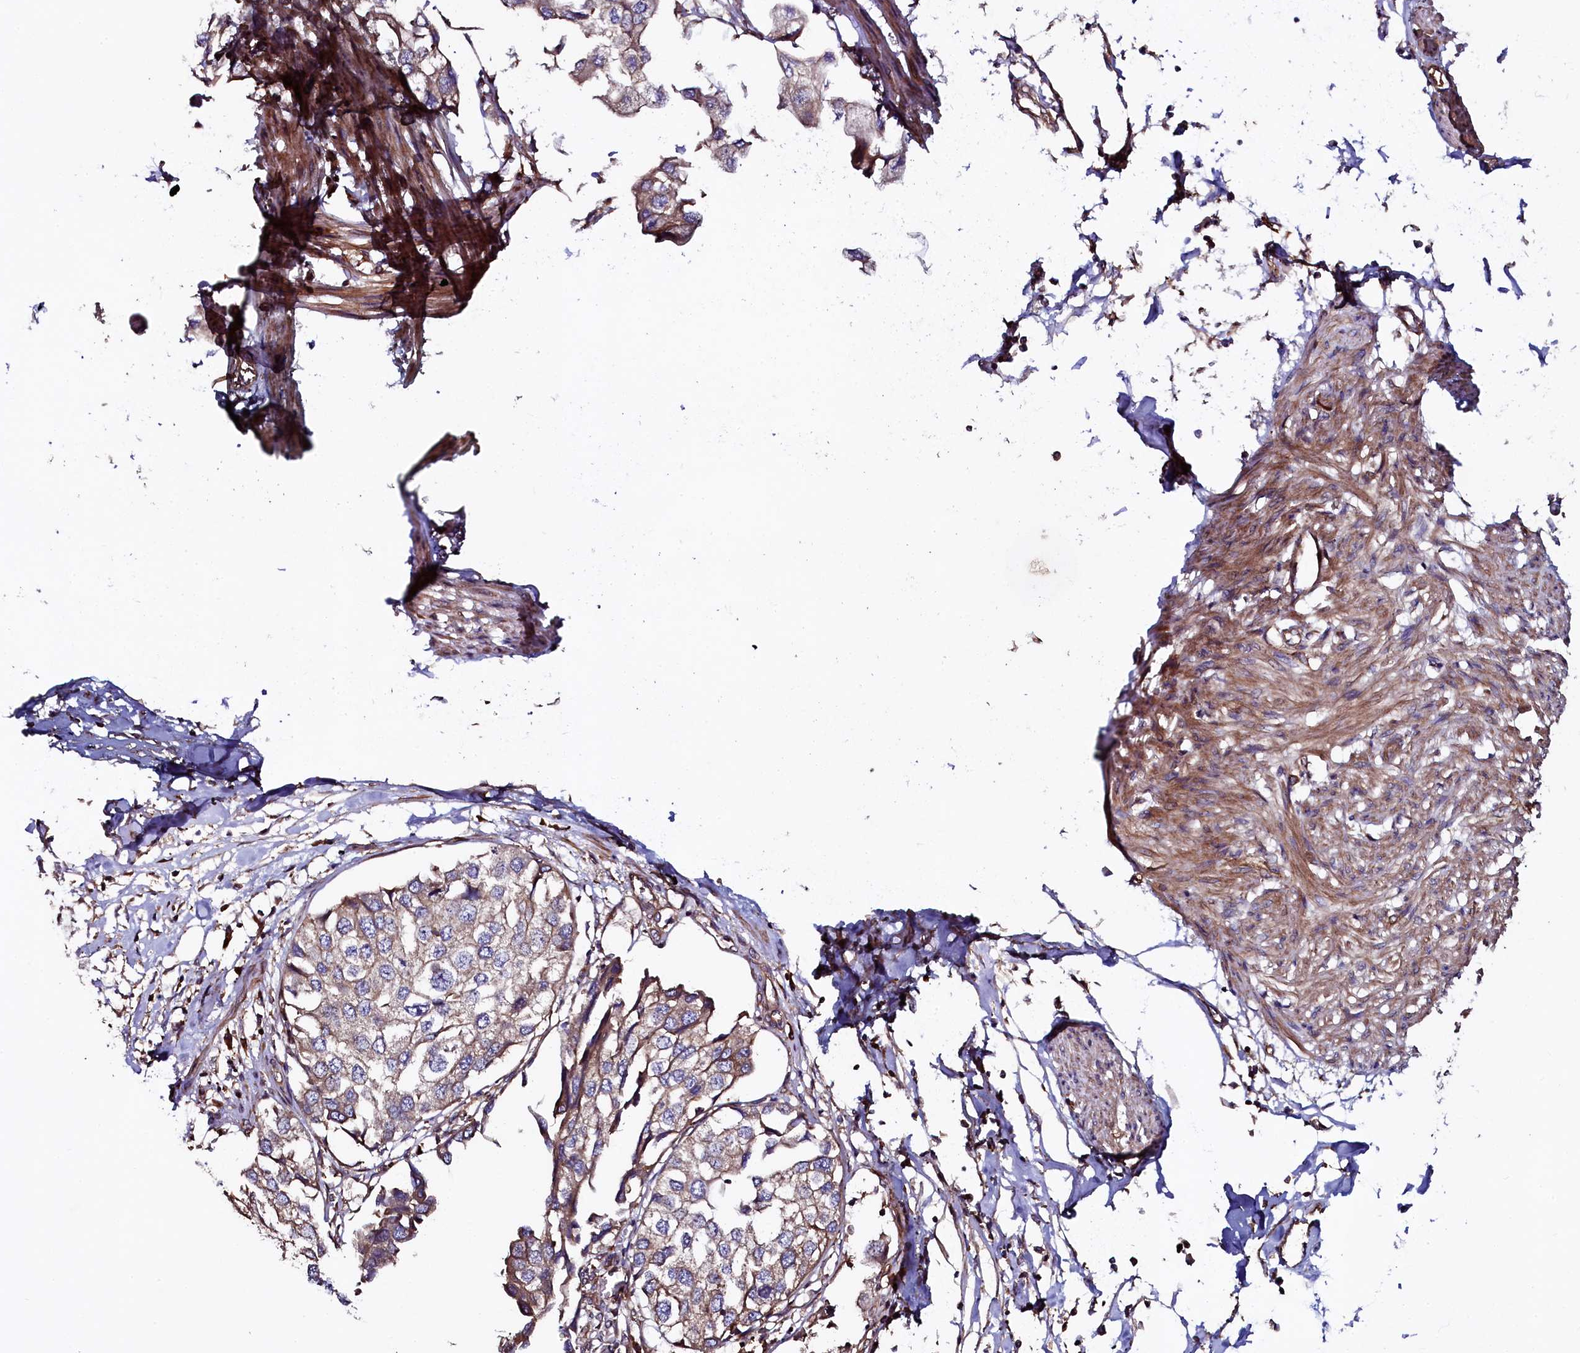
{"staining": {"intensity": "weak", "quantity": "25%-75%", "location": "cytoplasmic/membranous"}, "tissue": "urothelial cancer", "cell_type": "Tumor cells", "image_type": "cancer", "snomed": [{"axis": "morphology", "description": "Urothelial carcinoma, High grade"}, {"axis": "topography", "description": "Urinary bladder"}], "caption": "A high-resolution micrograph shows immunohistochemistry (IHC) staining of urothelial cancer, which shows weak cytoplasmic/membranous staining in about 25%-75% of tumor cells.", "gene": "USPL1", "patient": {"sex": "male", "age": 64}}